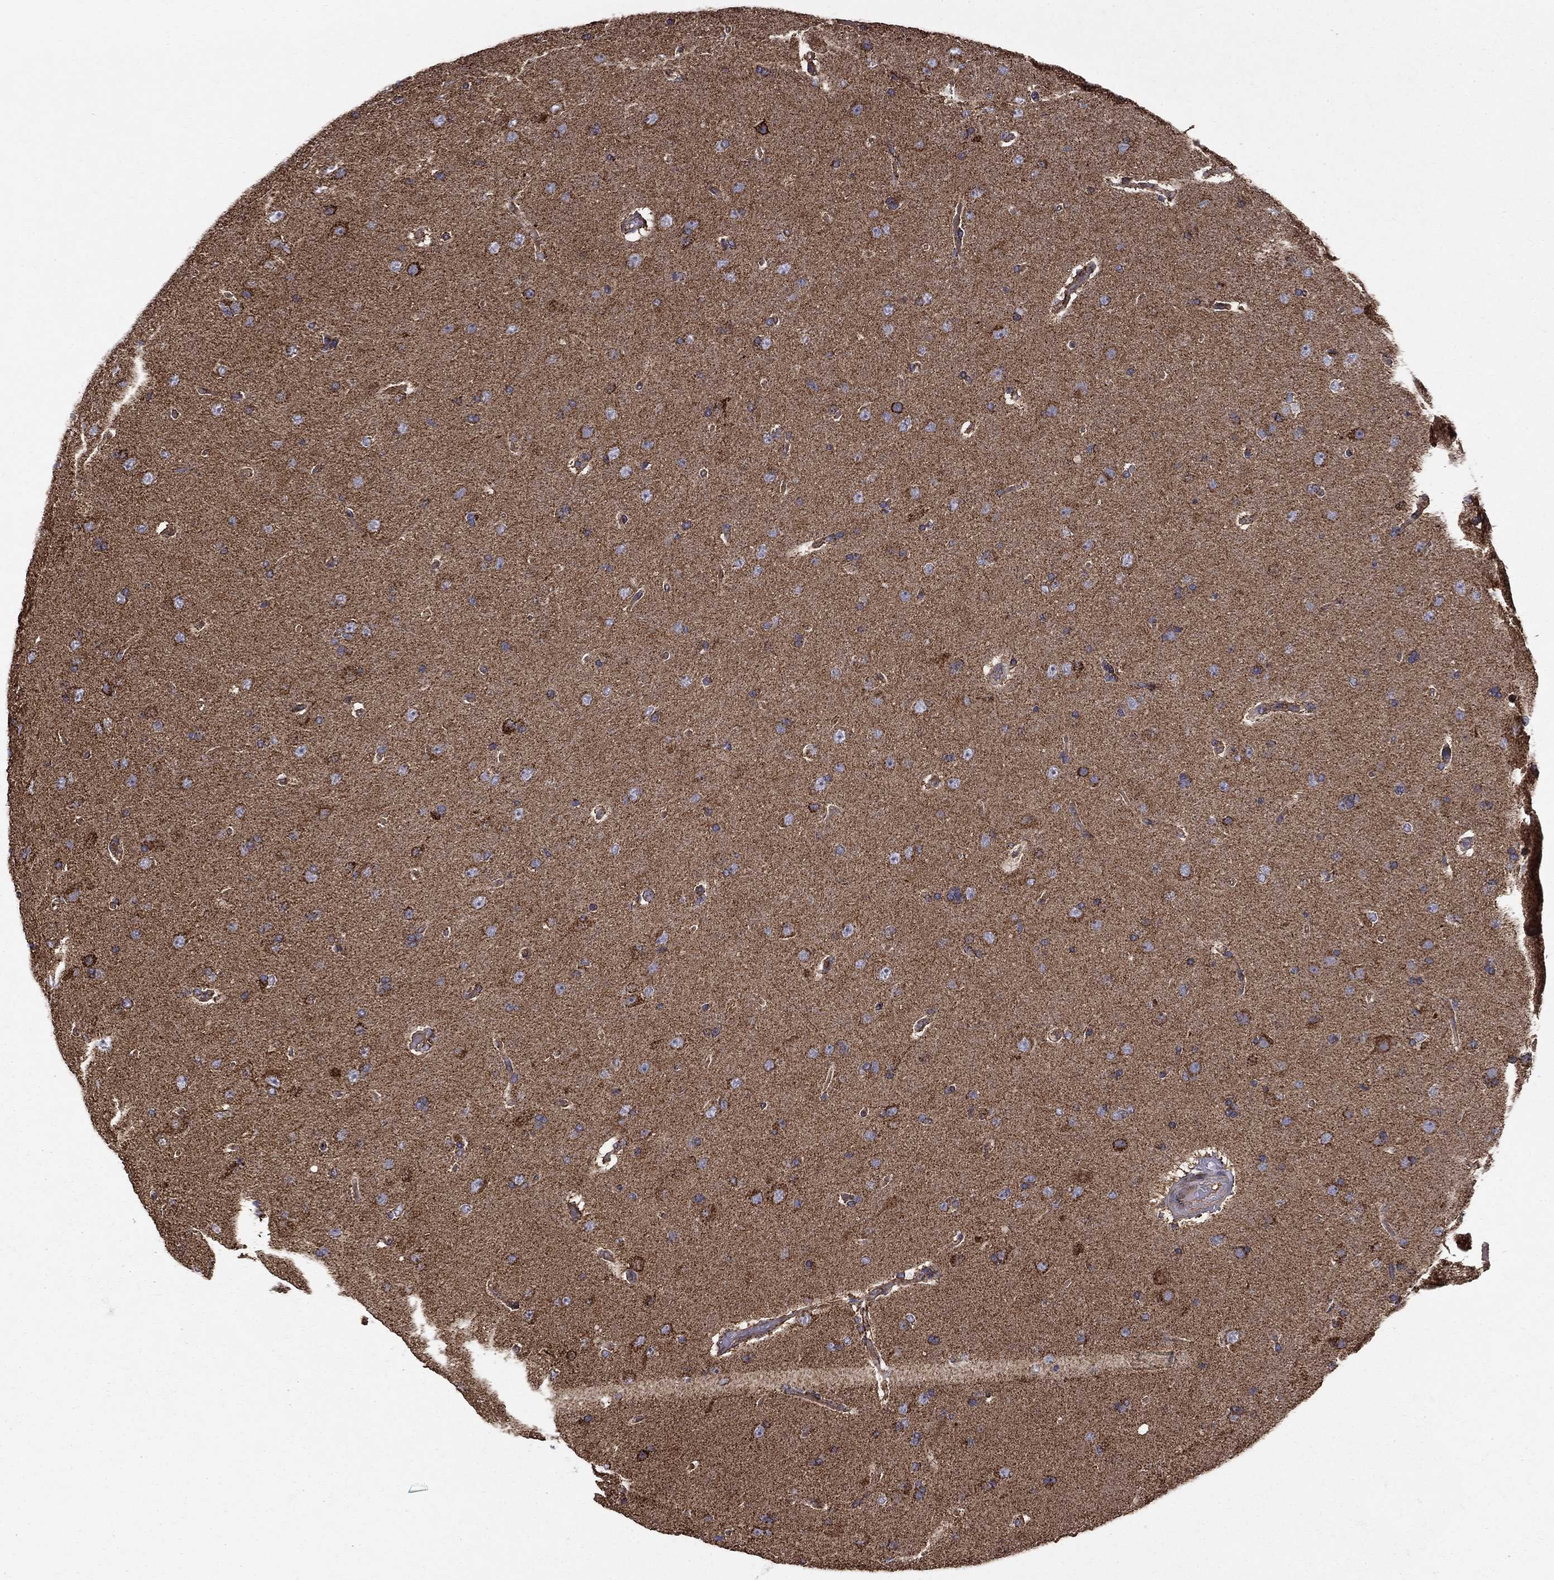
{"staining": {"intensity": "moderate", "quantity": "<25%", "location": "cytoplasmic/membranous"}, "tissue": "glioma", "cell_type": "Tumor cells", "image_type": "cancer", "snomed": [{"axis": "morphology", "description": "Glioma, malignant, NOS"}, {"axis": "topography", "description": "Cerebral cortex"}], "caption": "Immunohistochemical staining of malignant glioma reveals low levels of moderate cytoplasmic/membranous protein expression in approximately <25% of tumor cells.", "gene": "NDUFS8", "patient": {"sex": "male", "age": 58}}